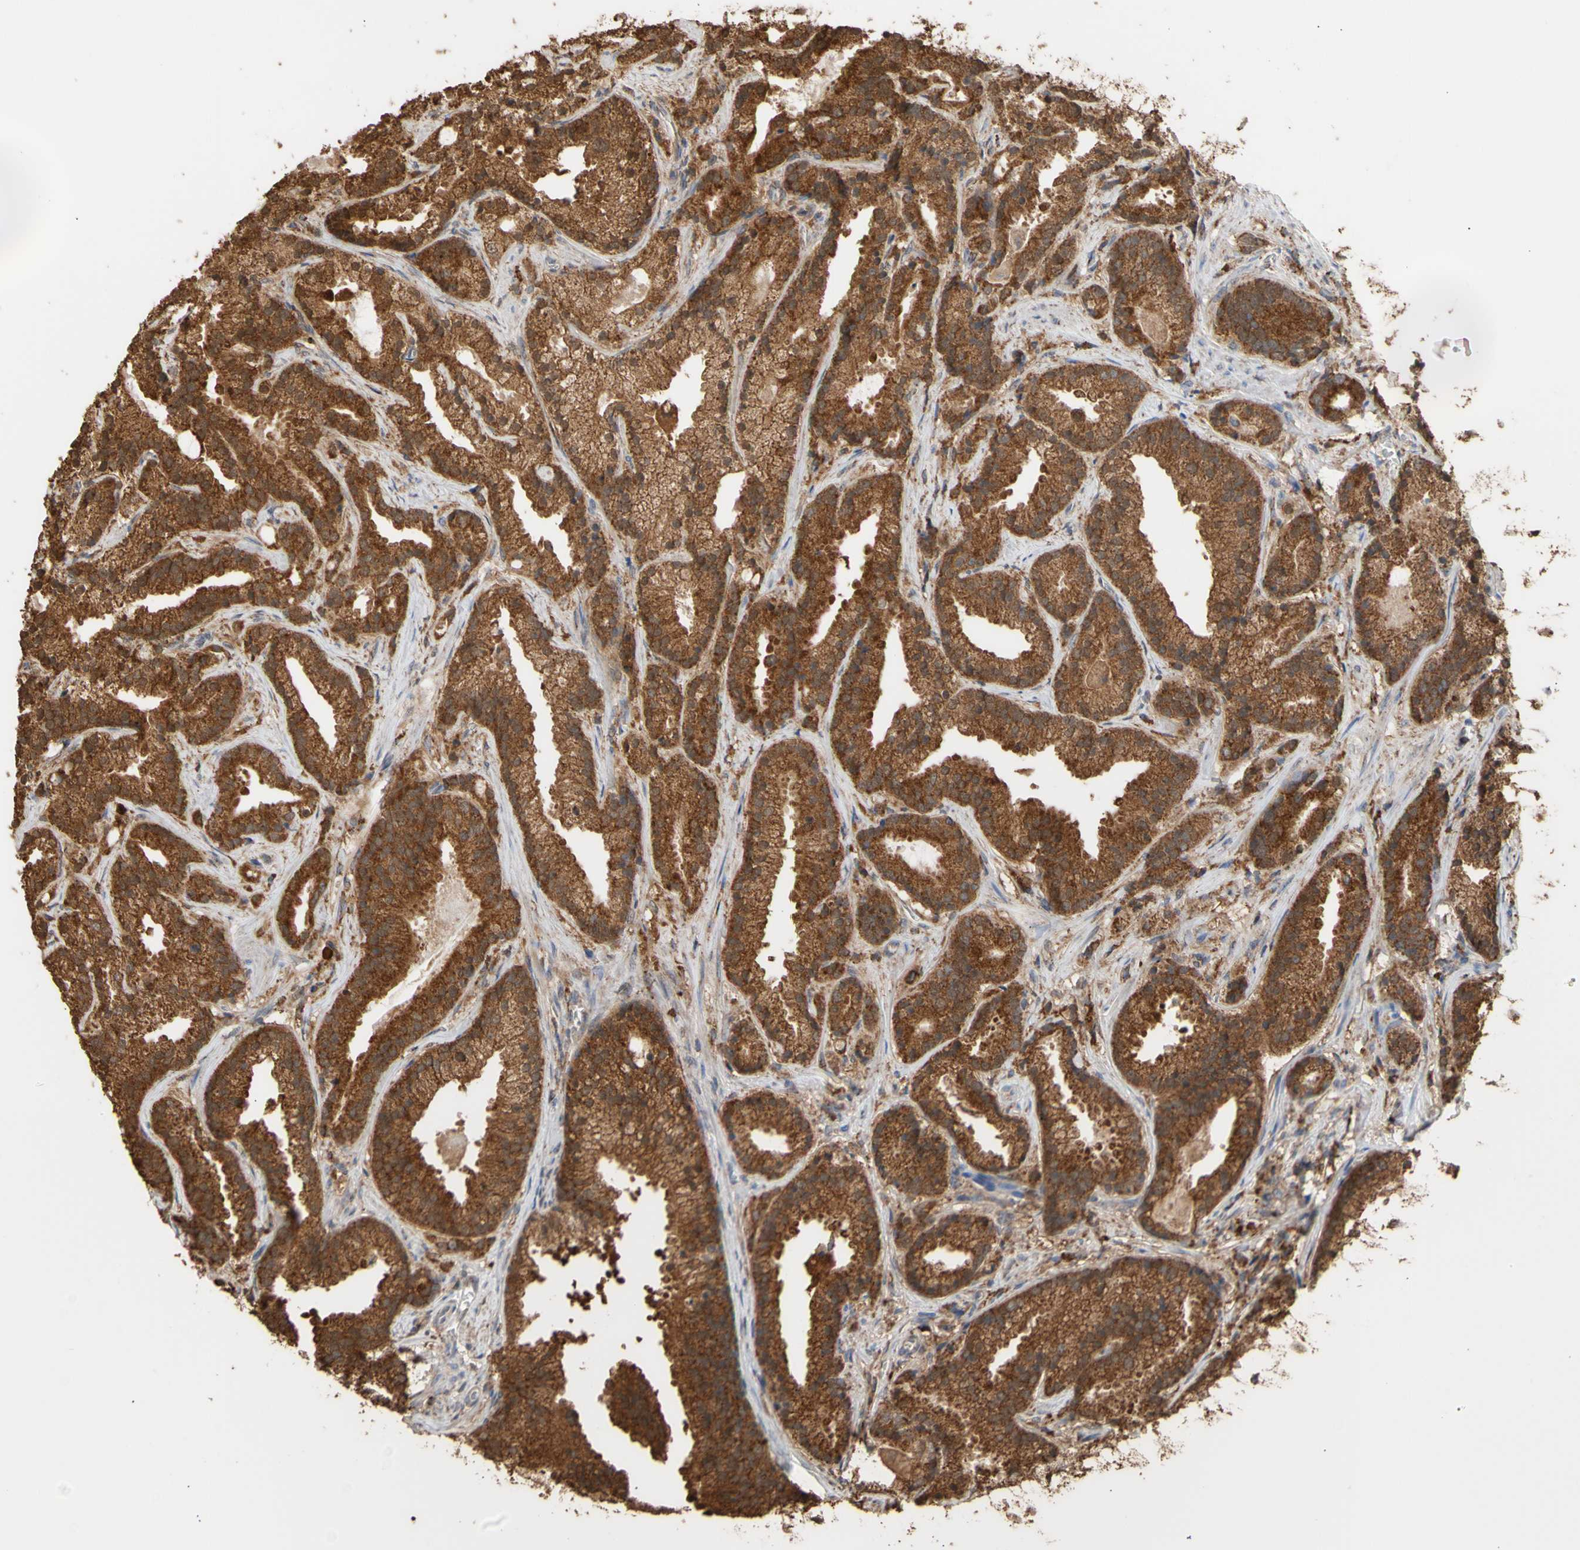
{"staining": {"intensity": "strong", "quantity": ">75%", "location": "cytoplasmic/membranous"}, "tissue": "prostate cancer", "cell_type": "Tumor cells", "image_type": "cancer", "snomed": [{"axis": "morphology", "description": "Adenocarcinoma, Low grade"}, {"axis": "topography", "description": "Prostate"}], "caption": "This is a micrograph of IHC staining of prostate cancer (low-grade adenocarcinoma), which shows strong expression in the cytoplasmic/membranous of tumor cells.", "gene": "ALDH9A1", "patient": {"sex": "male", "age": 59}}